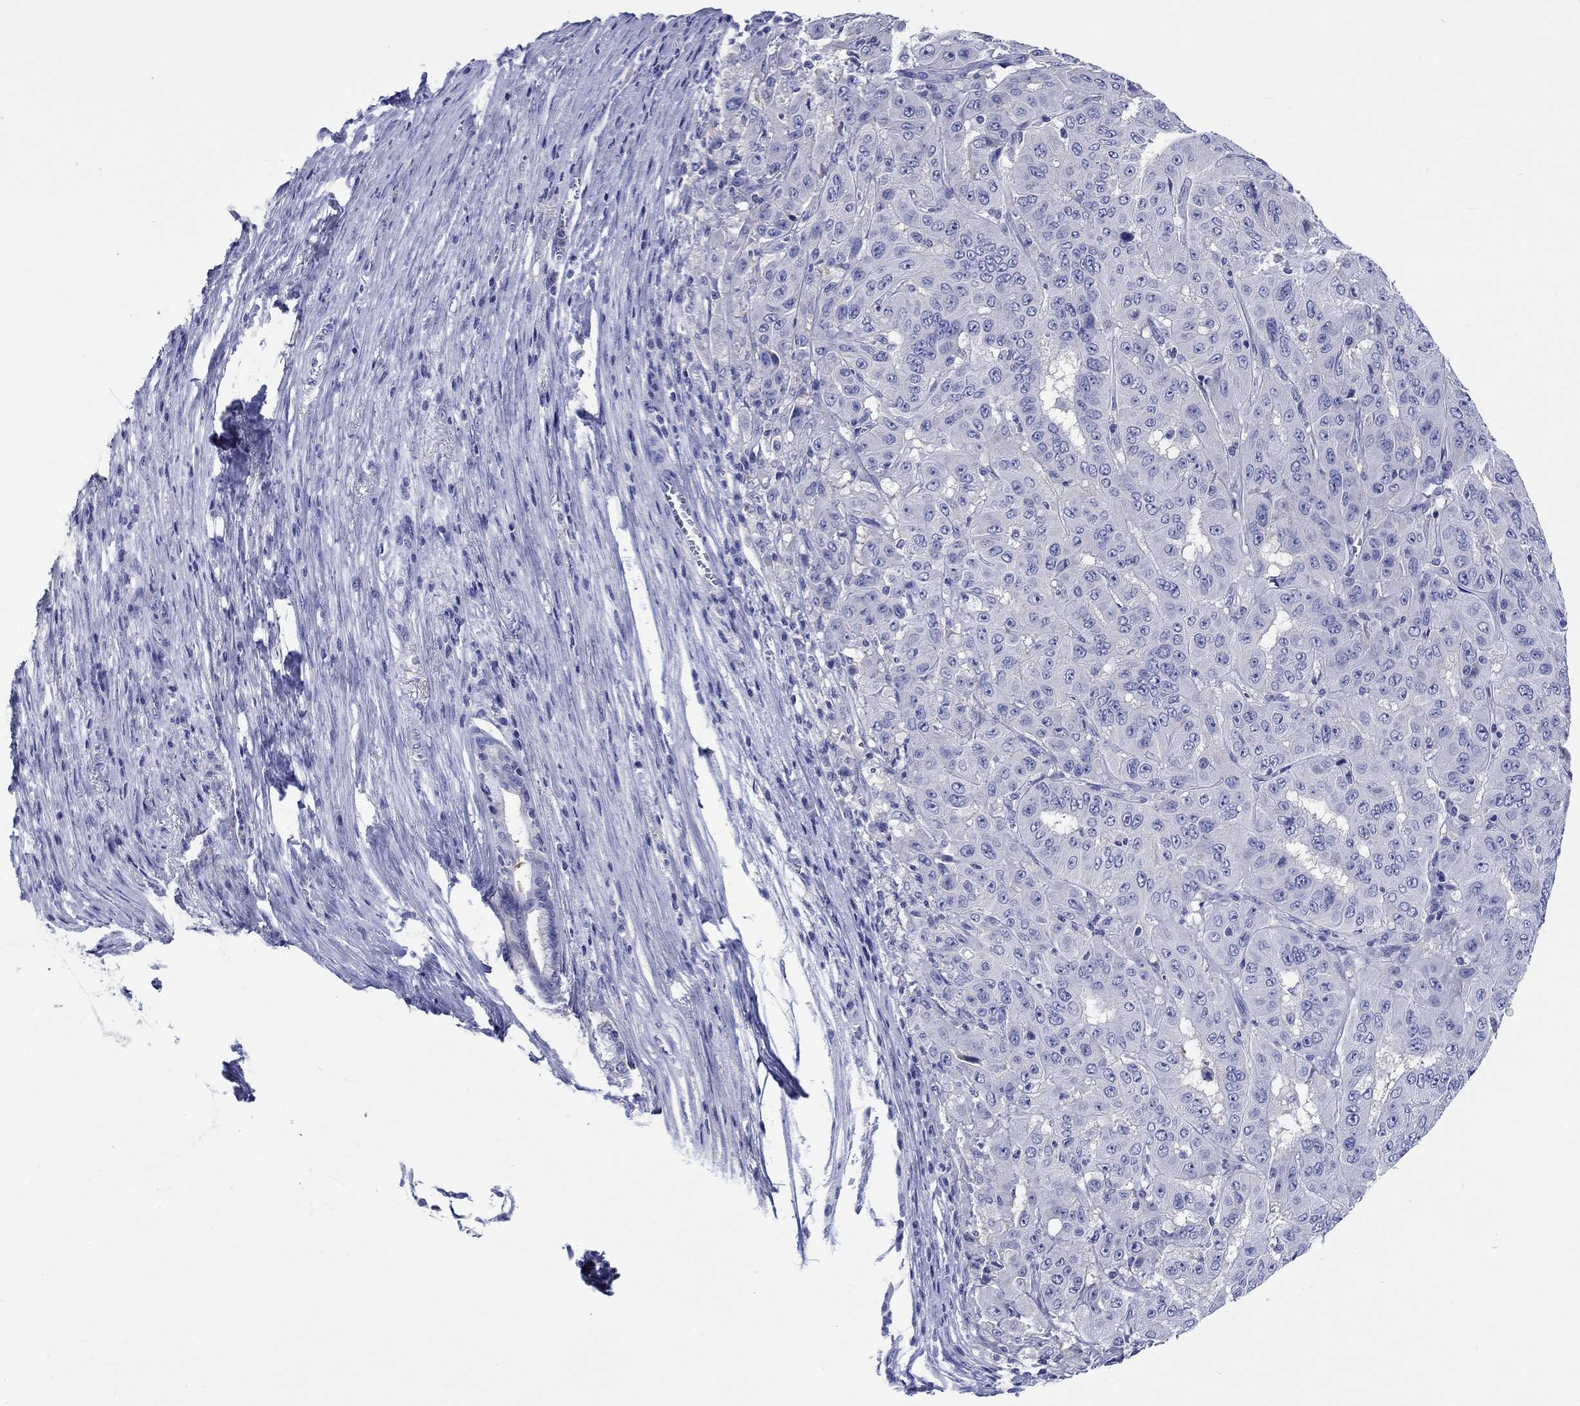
{"staining": {"intensity": "negative", "quantity": "none", "location": "none"}, "tissue": "pancreatic cancer", "cell_type": "Tumor cells", "image_type": "cancer", "snomed": [{"axis": "morphology", "description": "Adenocarcinoma, NOS"}, {"axis": "topography", "description": "Pancreas"}], "caption": "High power microscopy micrograph of an immunohistochemistry (IHC) image of pancreatic cancer (adenocarcinoma), revealing no significant expression in tumor cells.", "gene": "TOMM20L", "patient": {"sex": "male", "age": 63}}